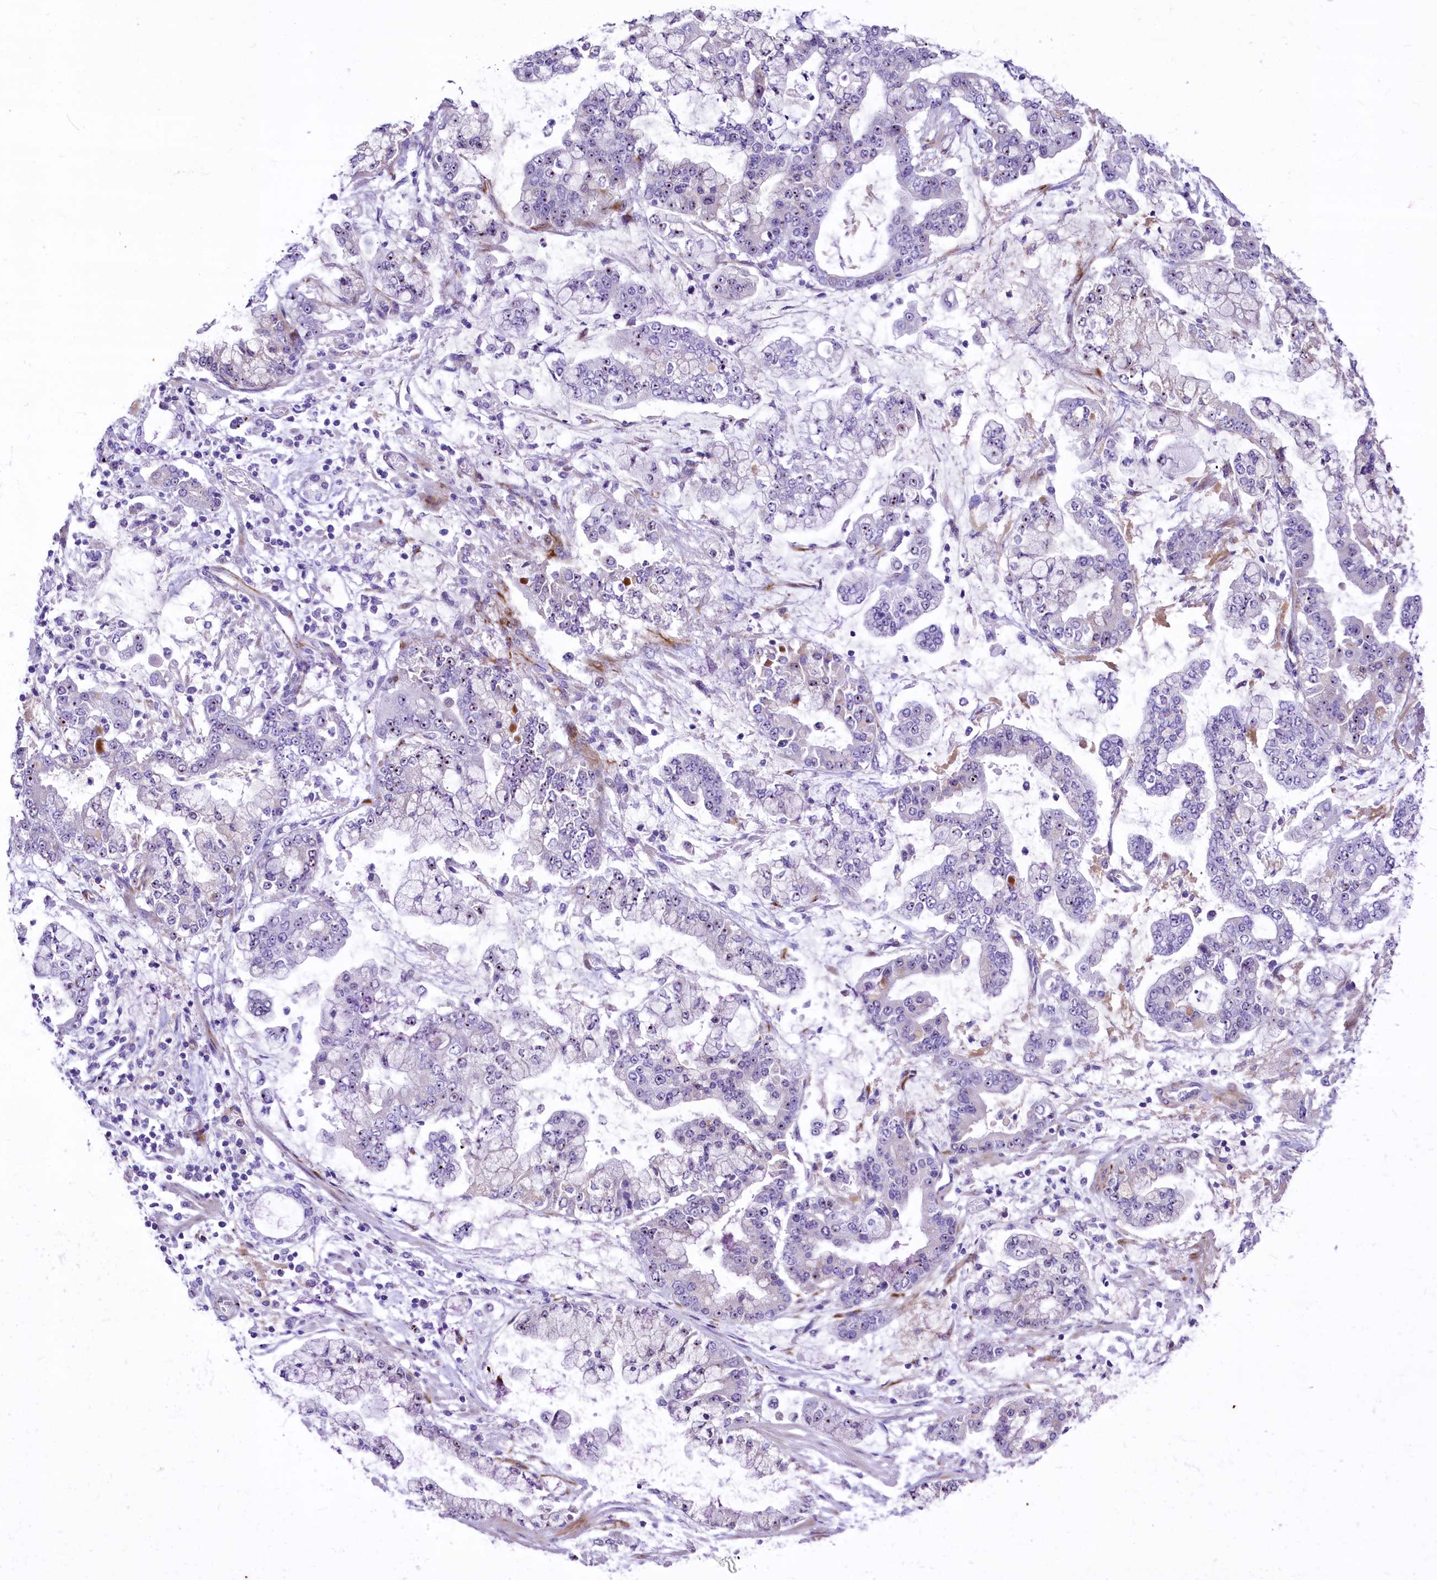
{"staining": {"intensity": "moderate", "quantity": "25%-75%", "location": "nuclear"}, "tissue": "stomach cancer", "cell_type": "Tumor cells", "image_type": "cancer", "snomed": [{"axis": "morphology", "description": "Normal tissue, NOS"}, {"axis": "morphology", "description": "Adenocarcinoma, NOS"}, {"axis": "topography", "description": "Stomach, upper"}, {"axis": "topography", "description": "Stomach"}], "caption": "Stomach cancer stained for a protein exhibits moderate nuclear positivity in tumor cells.", "gene": "SH3TC2", "patient": {"sex": "male", "age": 76}}